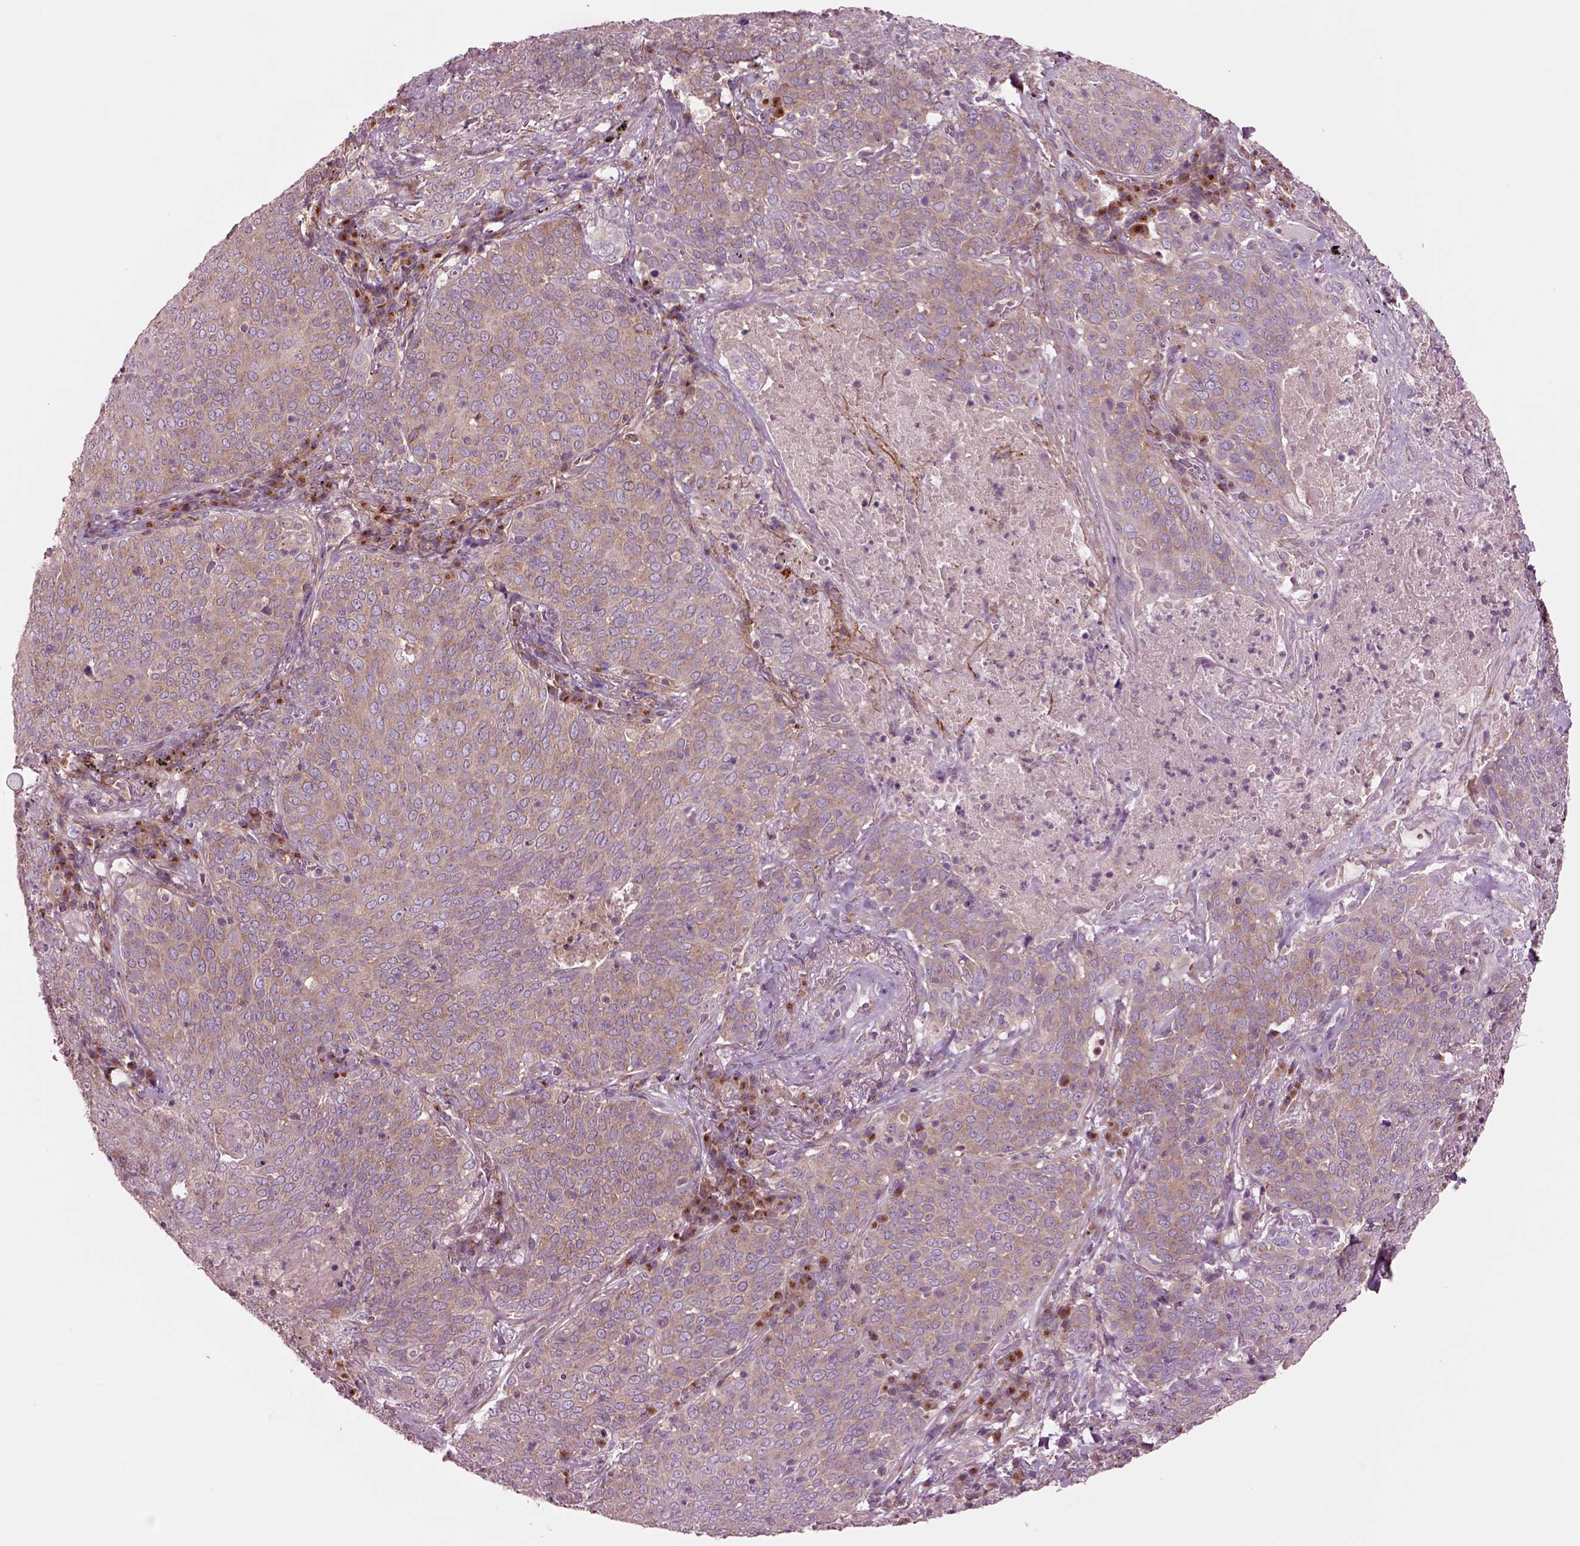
{"staining": {"intensity": "moderate", "quantity": ">75%", "location": "cytoplasmic/membranous"}, "tissue": "lung cancer", "cell_type": "Tumor cells", "image_type": "cancer", "snomed": [{"axis": "morphology", "description": "Squamous cell carcinoma, NOS"}, {"axis": "topography", "description": "Lung"}], "caption": "Immunohistochemistry (IHC) (DAB (3,3'-diaminobenzidine)) staining of human squamous cell carcinoma (lung) shows moderate cytoplasmic/membranous protein staining in about >75% of tumor cells.", "gene": "SEC23A", "patient": {"sex": "male", "age": 82}}